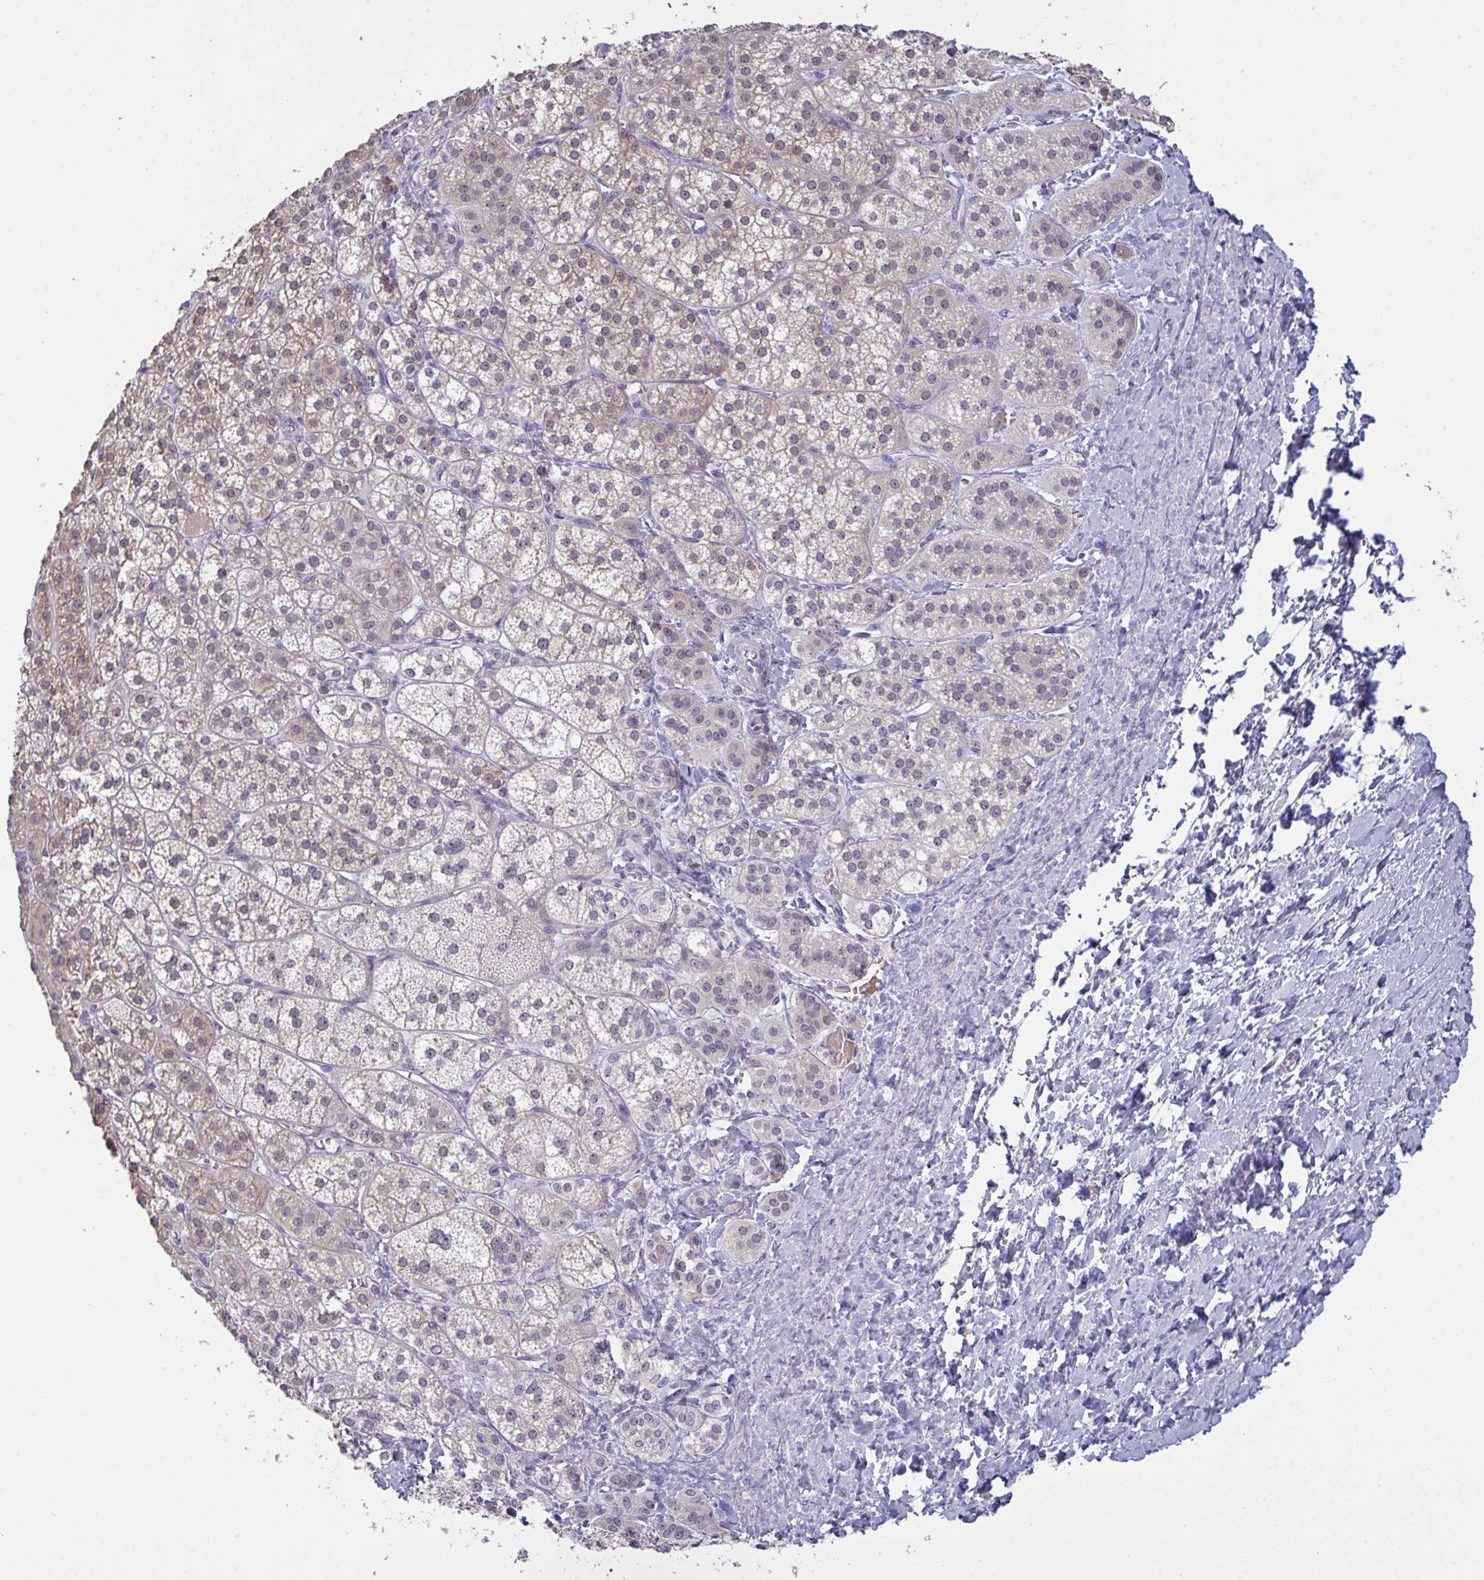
{"staining": {"intensity": "moderate", "quantity": "25%-75%", "location": "cytoplasmic/membranous,nuclear"}, "tissue": "adrenal gland", "cell_type": "Glandular cells", "image_type": "normal", "snomed": [{"axis": "morphology", "description": "Normal tissue, NOS"}, {"axis": "topography", "description": "Adrenal gland"}], "caption": "Adrenal gland stained with DAB (3,3'-diaminobenzidine) immunohistochemistry exhibits medium levels of moderate cytoplasmic/membranous,nuclear positivity in about 25%-75% of glandular cells. (DAB (3,3'-diaminobenzidine) IHC, brown staining for protein, blue staining for nuclei).", "gene": "ZNF784", "patient": {"sex": "female", "age": 60}}